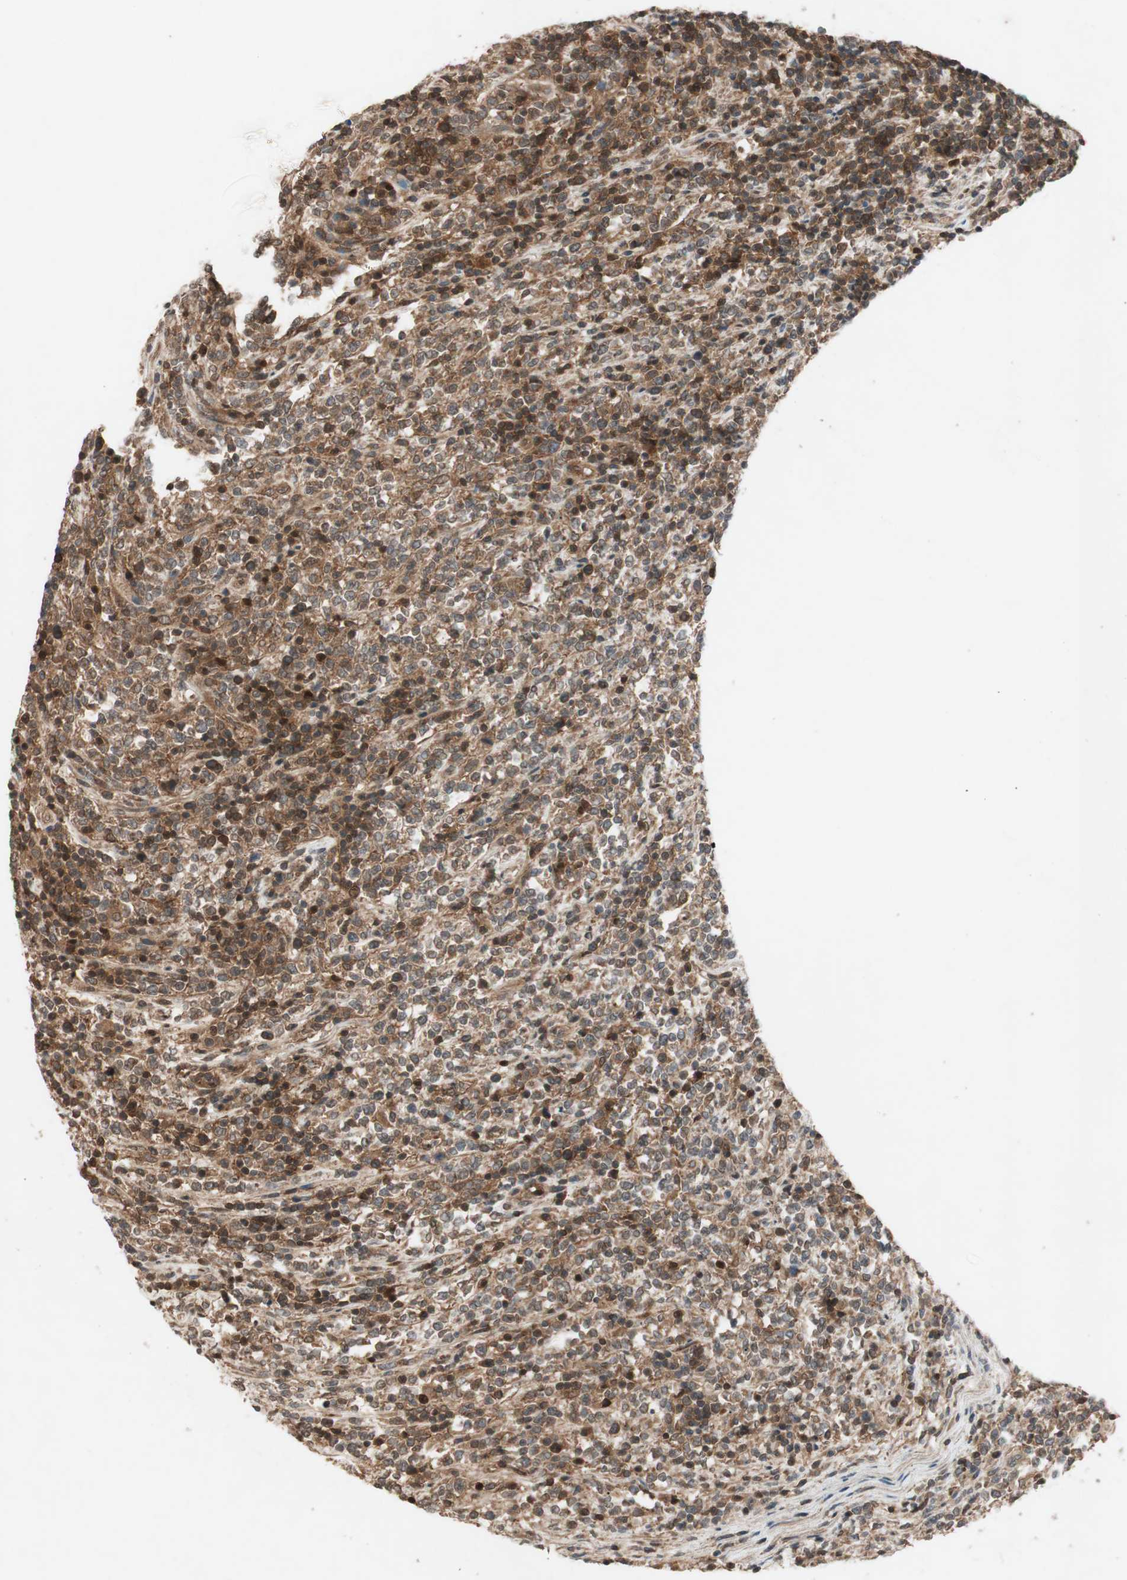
{"staining": {"intensity": "moderate", "quantity": ">75%", "location": "cytoplasmic/membranous,nuclear"}, "tissue": "lymphoma", "cell_type": "Tumor cells", "image_type": "cancer", "snomed": [{"axis": "morphology", "description": "Malignant lymphoma, non-Hodgkin's type, High grade"}, {"axis": "topography", "description": "Soft tissue"}], "caption": "Immunohistochemistry histopathology image of neoplastic tissue: lymphoma stained using immunohistochemistry (IHC) displays medium levels of moderate protein expression localized specifically in the cytoplasmic/membranous and nuclear of tumor cells, appearing as a cytoplasmic/membranous and nuclear brown color.", "gene": "EPHA8", "patient": {"sex": "male", "age": 18}}